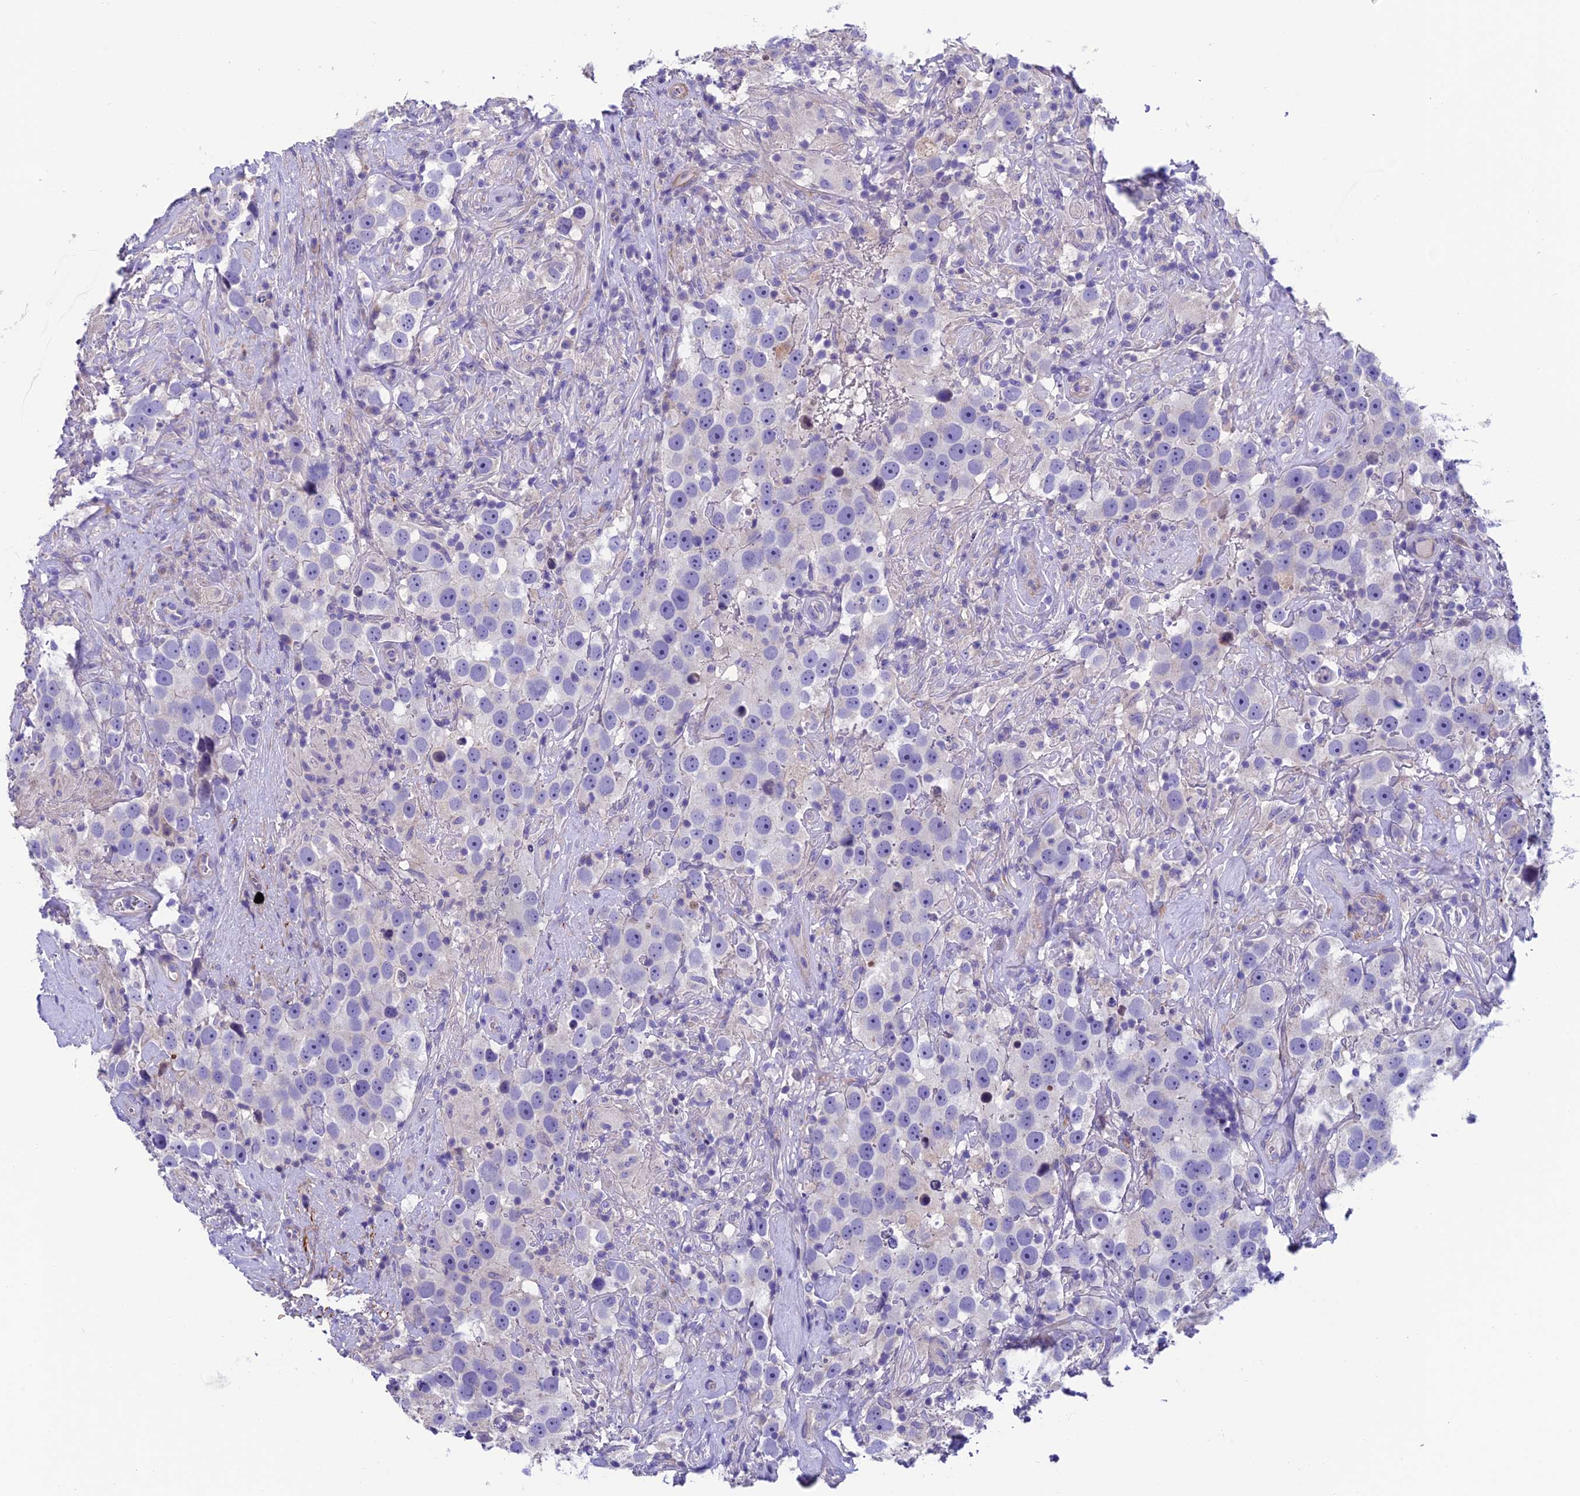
{"staining": {"intensity": "negative", "quantity": "none", "location": "none"}, "tissue": "testis cancer", "cell_type": "Tumor cells", "image_type": "cancer", "snomed": [{"axis": "morphology", "description": "Seminoma, NOS"}, {"axis": "topography", "description": "Testis"}], "caption": "Image shows no significant protein staining in tumor cells of testis cancer (seminoma). (Brightfield microscopy of DAB (3,3'-diaminobenzidine) immunohistochemistry at high magnification).", "gene": "FAM178B", "patient": {"sex": "male", "age": 49}}